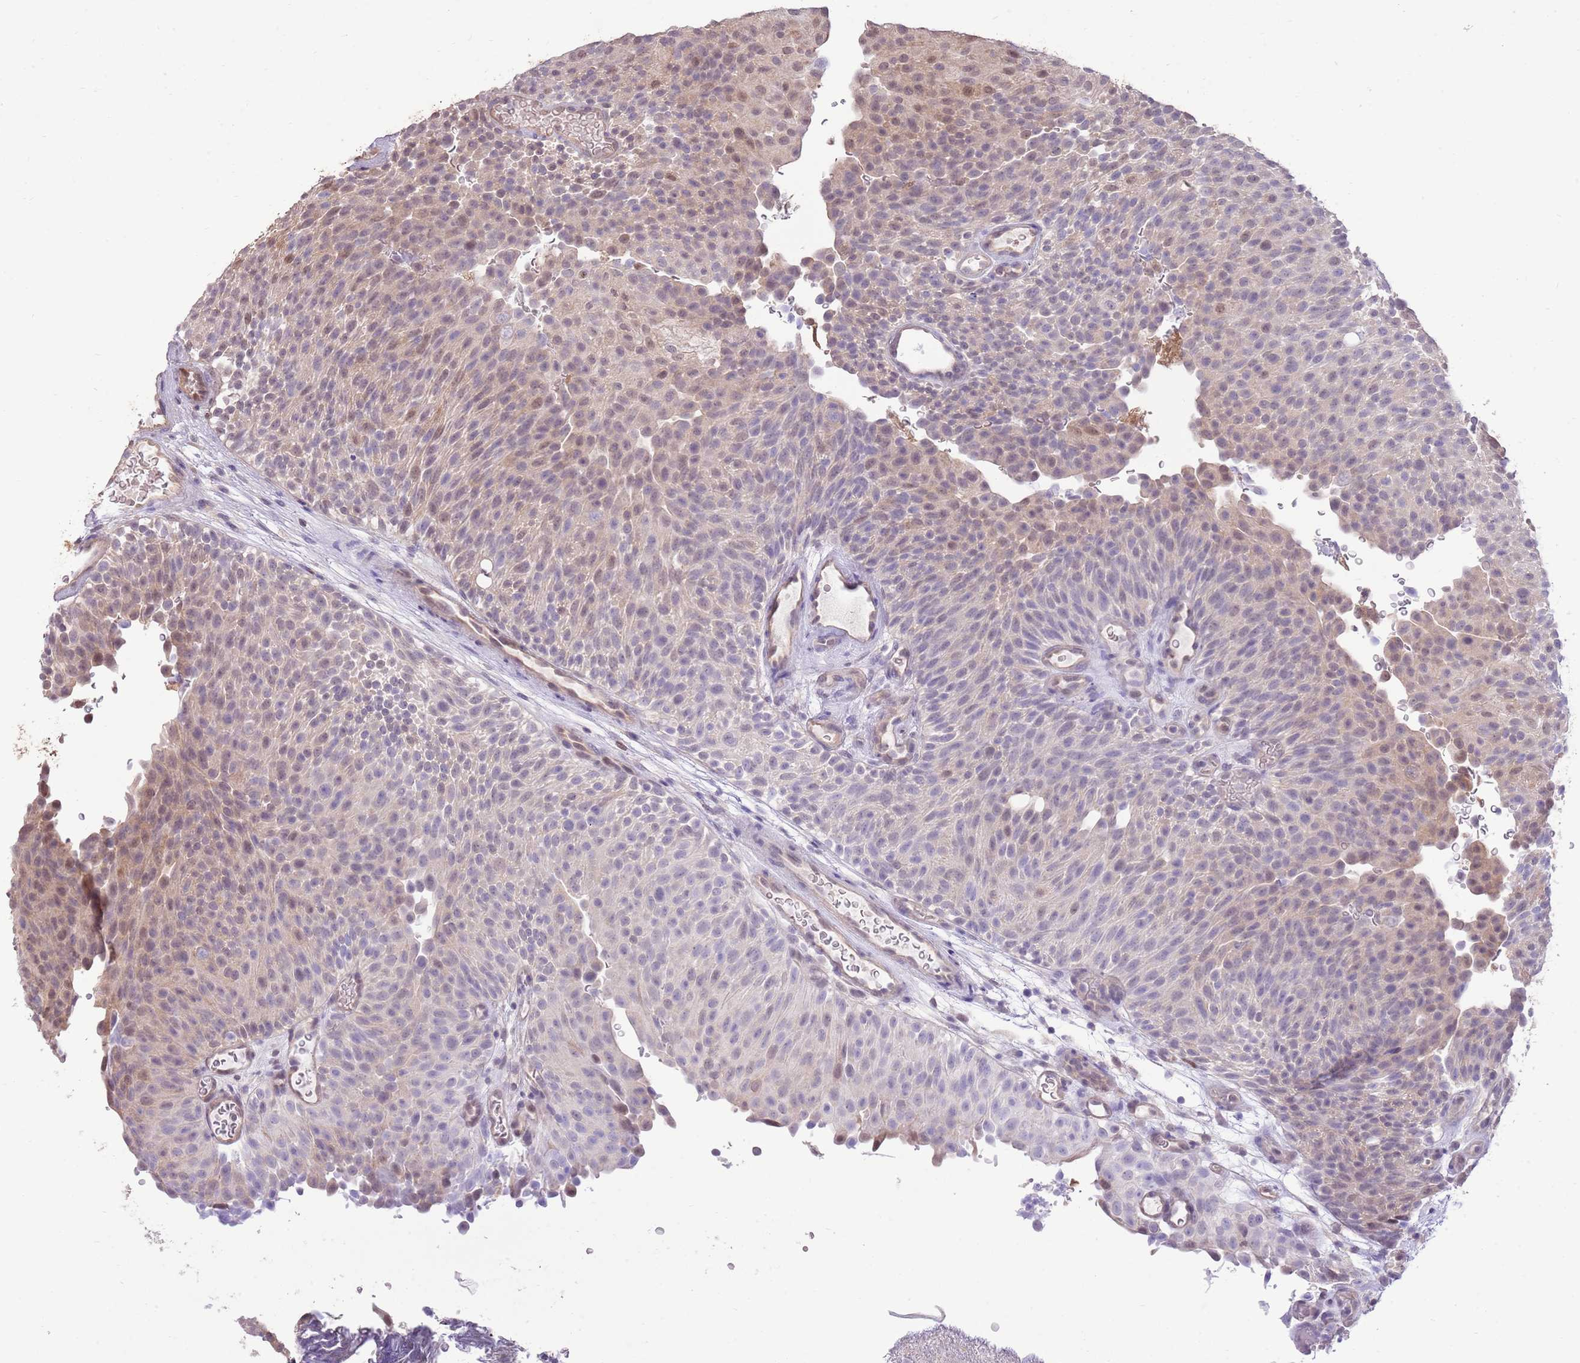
{"staining": {"intensity": "weak", "quantity": "25%-75%", "location": "nuclear"}, "tissue": "urothelial cancer", "cell_type": "Tumor cells", "image_type": "cancer", "snomed": [{"axis": "morphology", "description": "Urothelial carcinoma, Low grade"}, {"axis": "topography", "description": "Urinary bladder"}], "caption": "Immunohistochemical staining of human urothelial carcinoma (low-grade) reveals low levels of weak nuclear protein positivity in about 25%-75% of tumor cells.", "gene": "NSFL1C", "patient": {"sex": "male", "age": 78}}